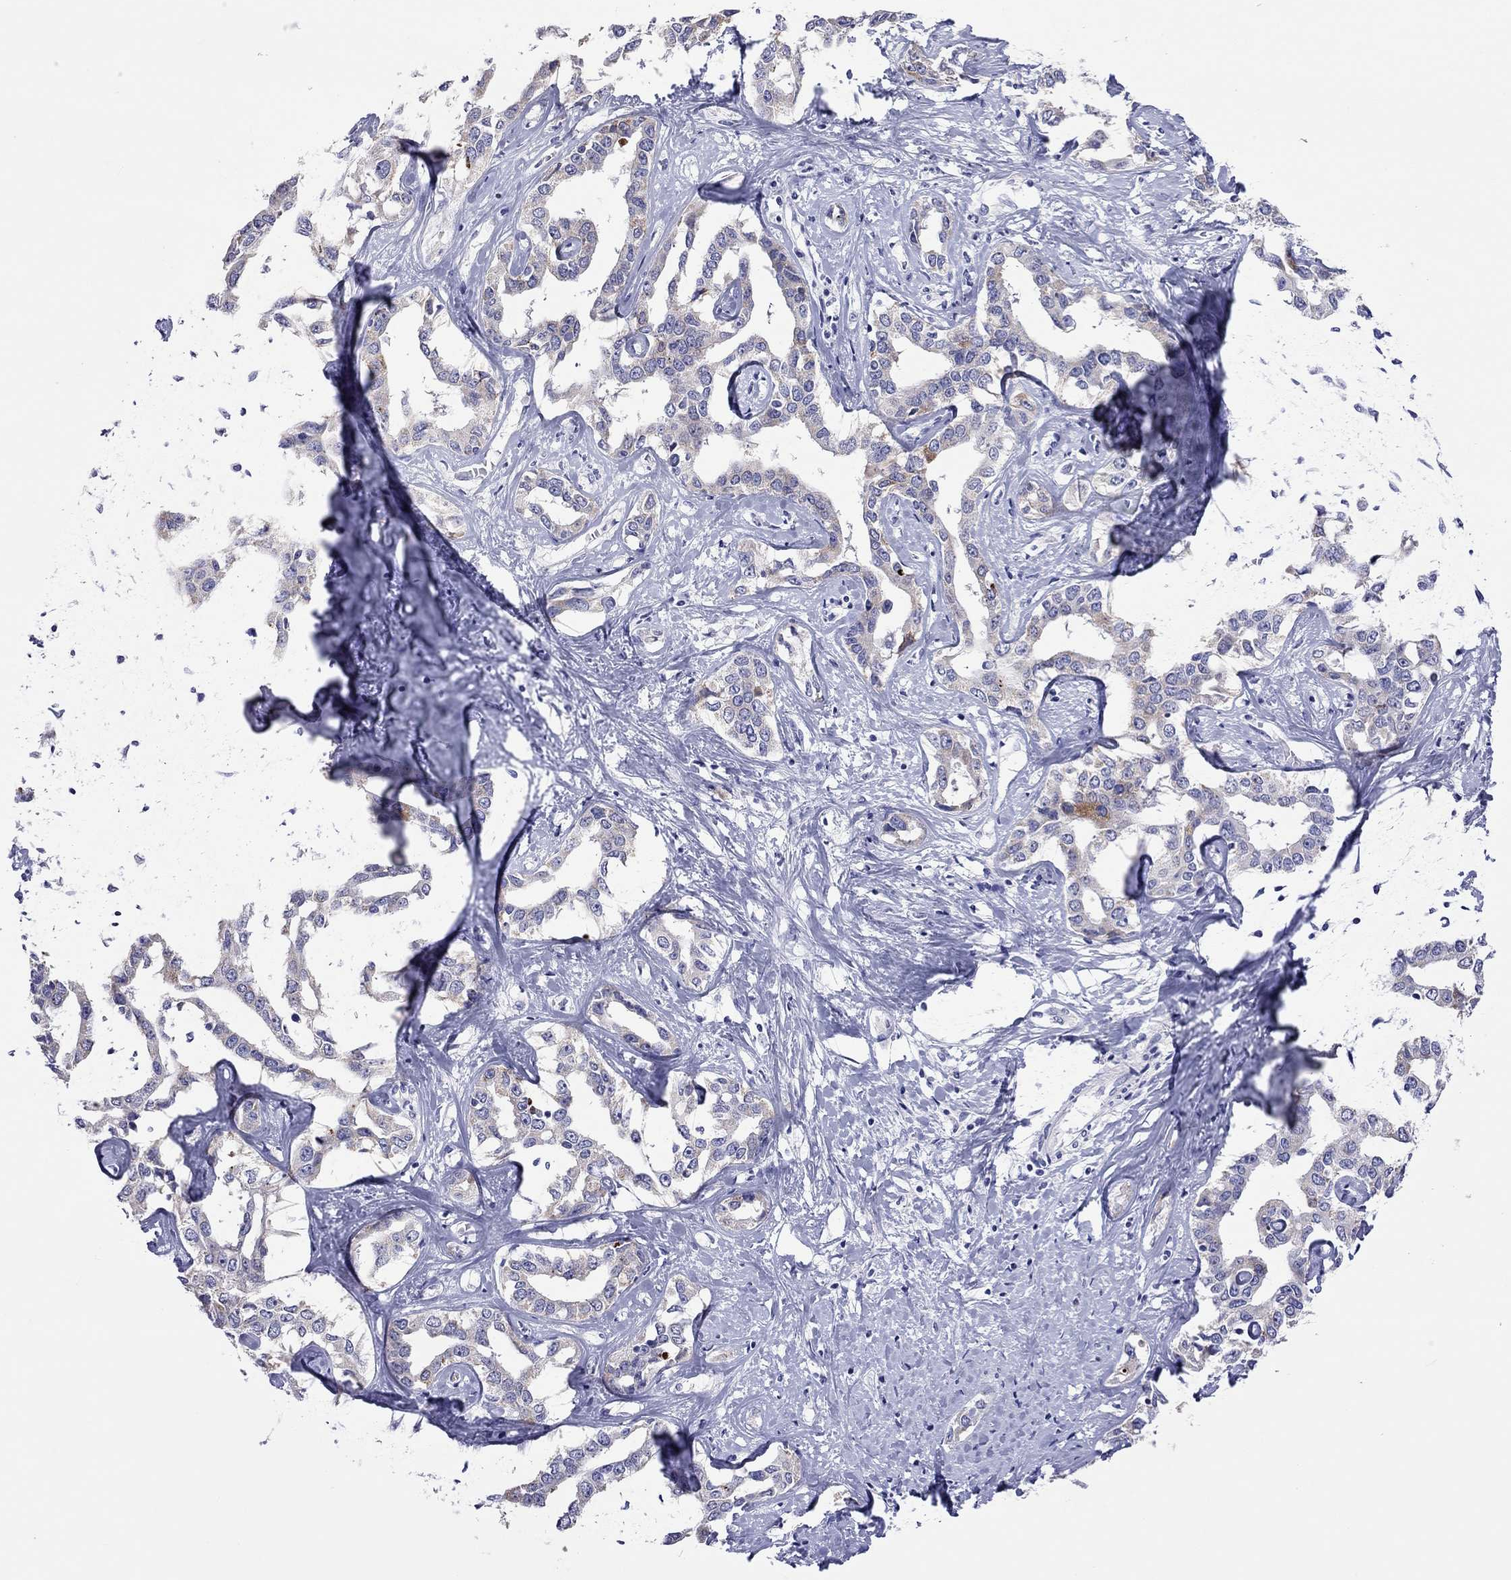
{"staining": {"intensity": "weak", "quantity": "<25%", "location": "cytoplasmic/membranous"}, "tissue": "liver cancer", "cell_type": "Tumor cells", "image_type": "cancer", "snomed": [{"axis": "morphology", "description": "Cholangiocarcinoma"}, {"axis": "topography", "description": "Liver"}], "caption": "High magnification brightfield microscopy of liver cancer (cholangiocarcinoma) stained with DAB (brown) and counterstained with hematoxylin (blue): tumor cells show no significant staining.", "gene": "COL9A1", "patient": {"sex": "male", "age": 59}}